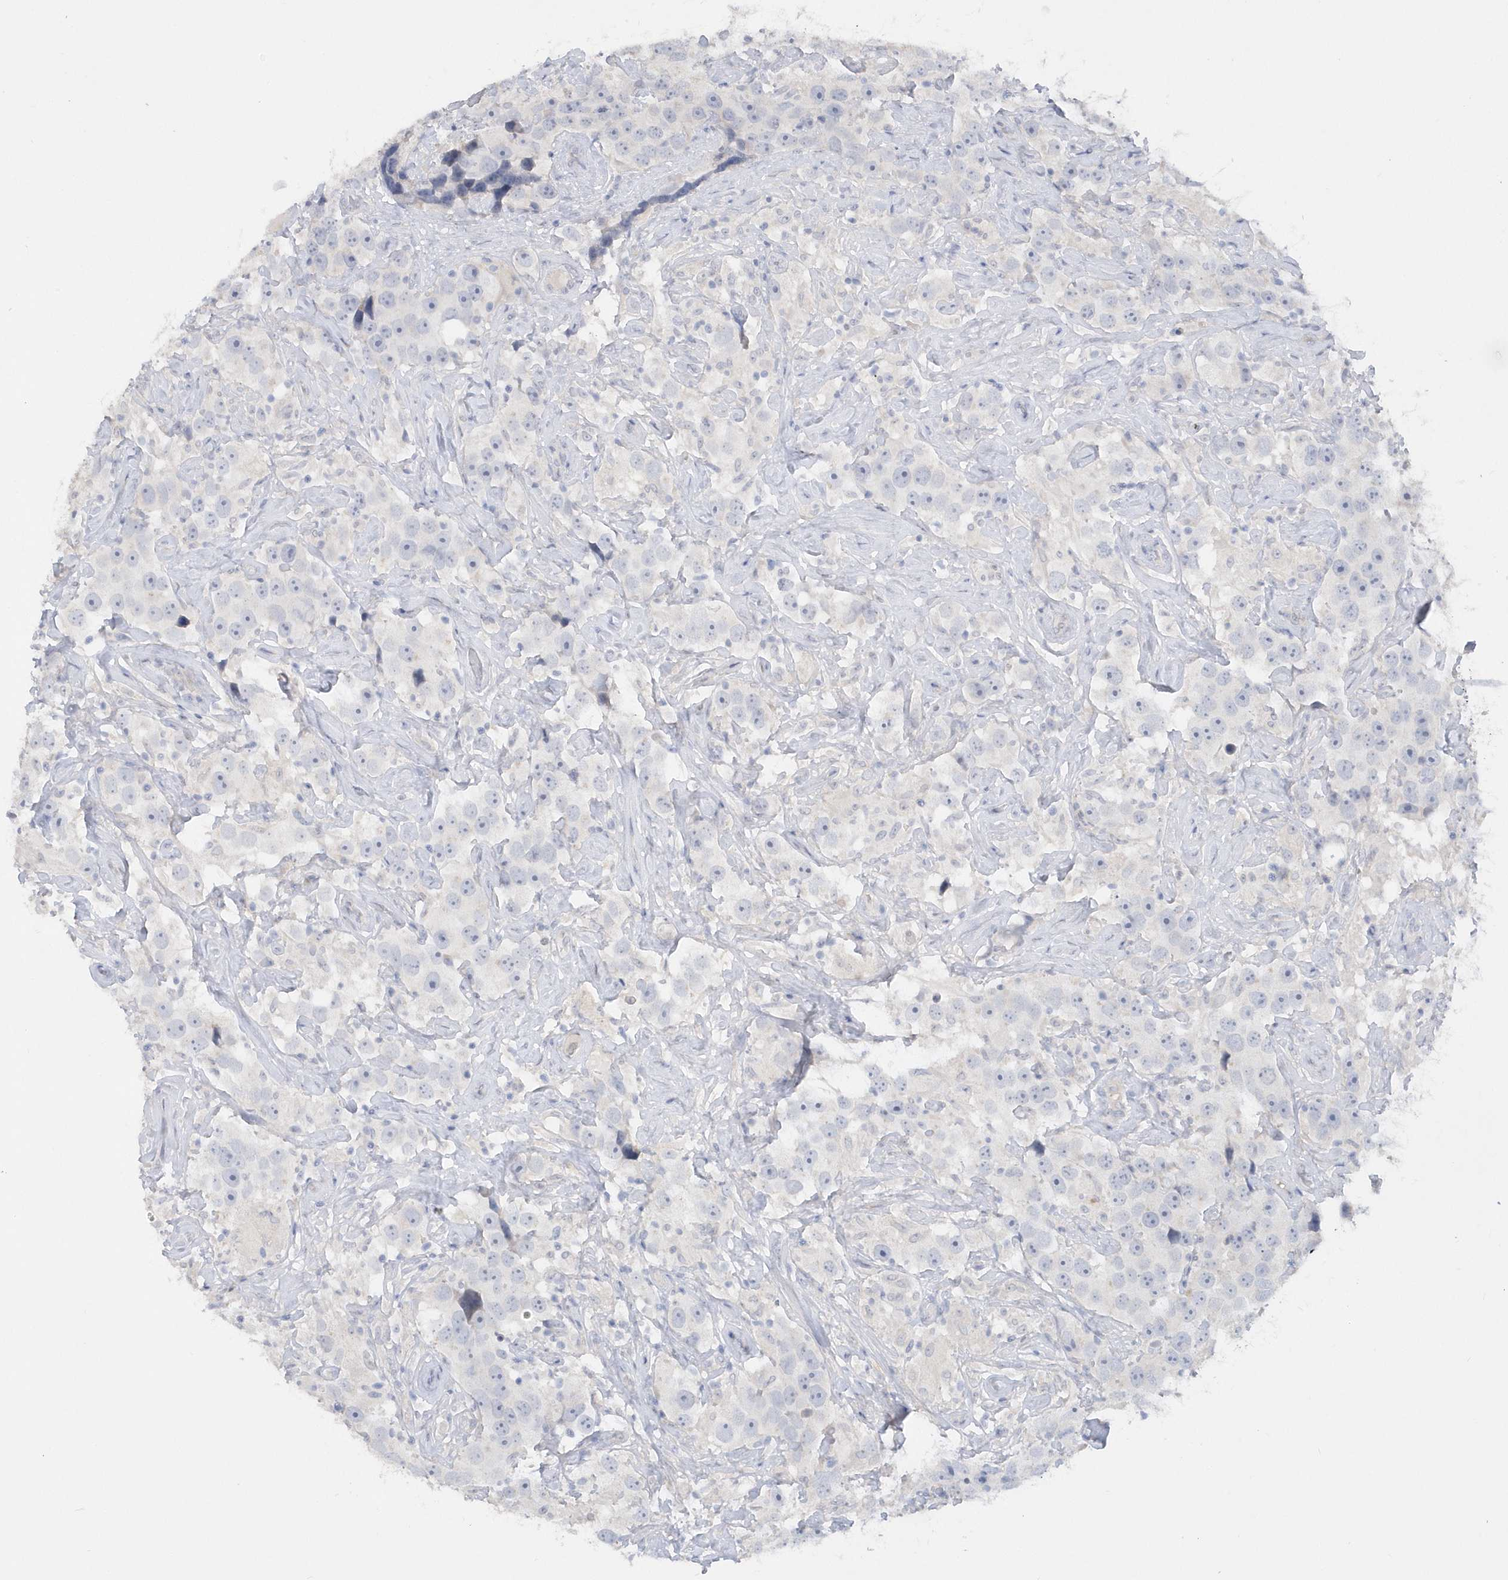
{"staining": {"intensity": "negative", "quantity": "none", "location": "none"}, "tissue": "testis cancer", "cell_type": "Tumor cells", "image_type": "cancer", "snomed": [{"axis": "morphology", "description": "Seminoma, NOS"}, {"axis": "topography", "description": "Testis"}], "caption": "The micrograph shows no significant positivity in tumor cells of seminoma (testis).", "gene": "RPE", "patient": {"sex": "male", "age": 49}}